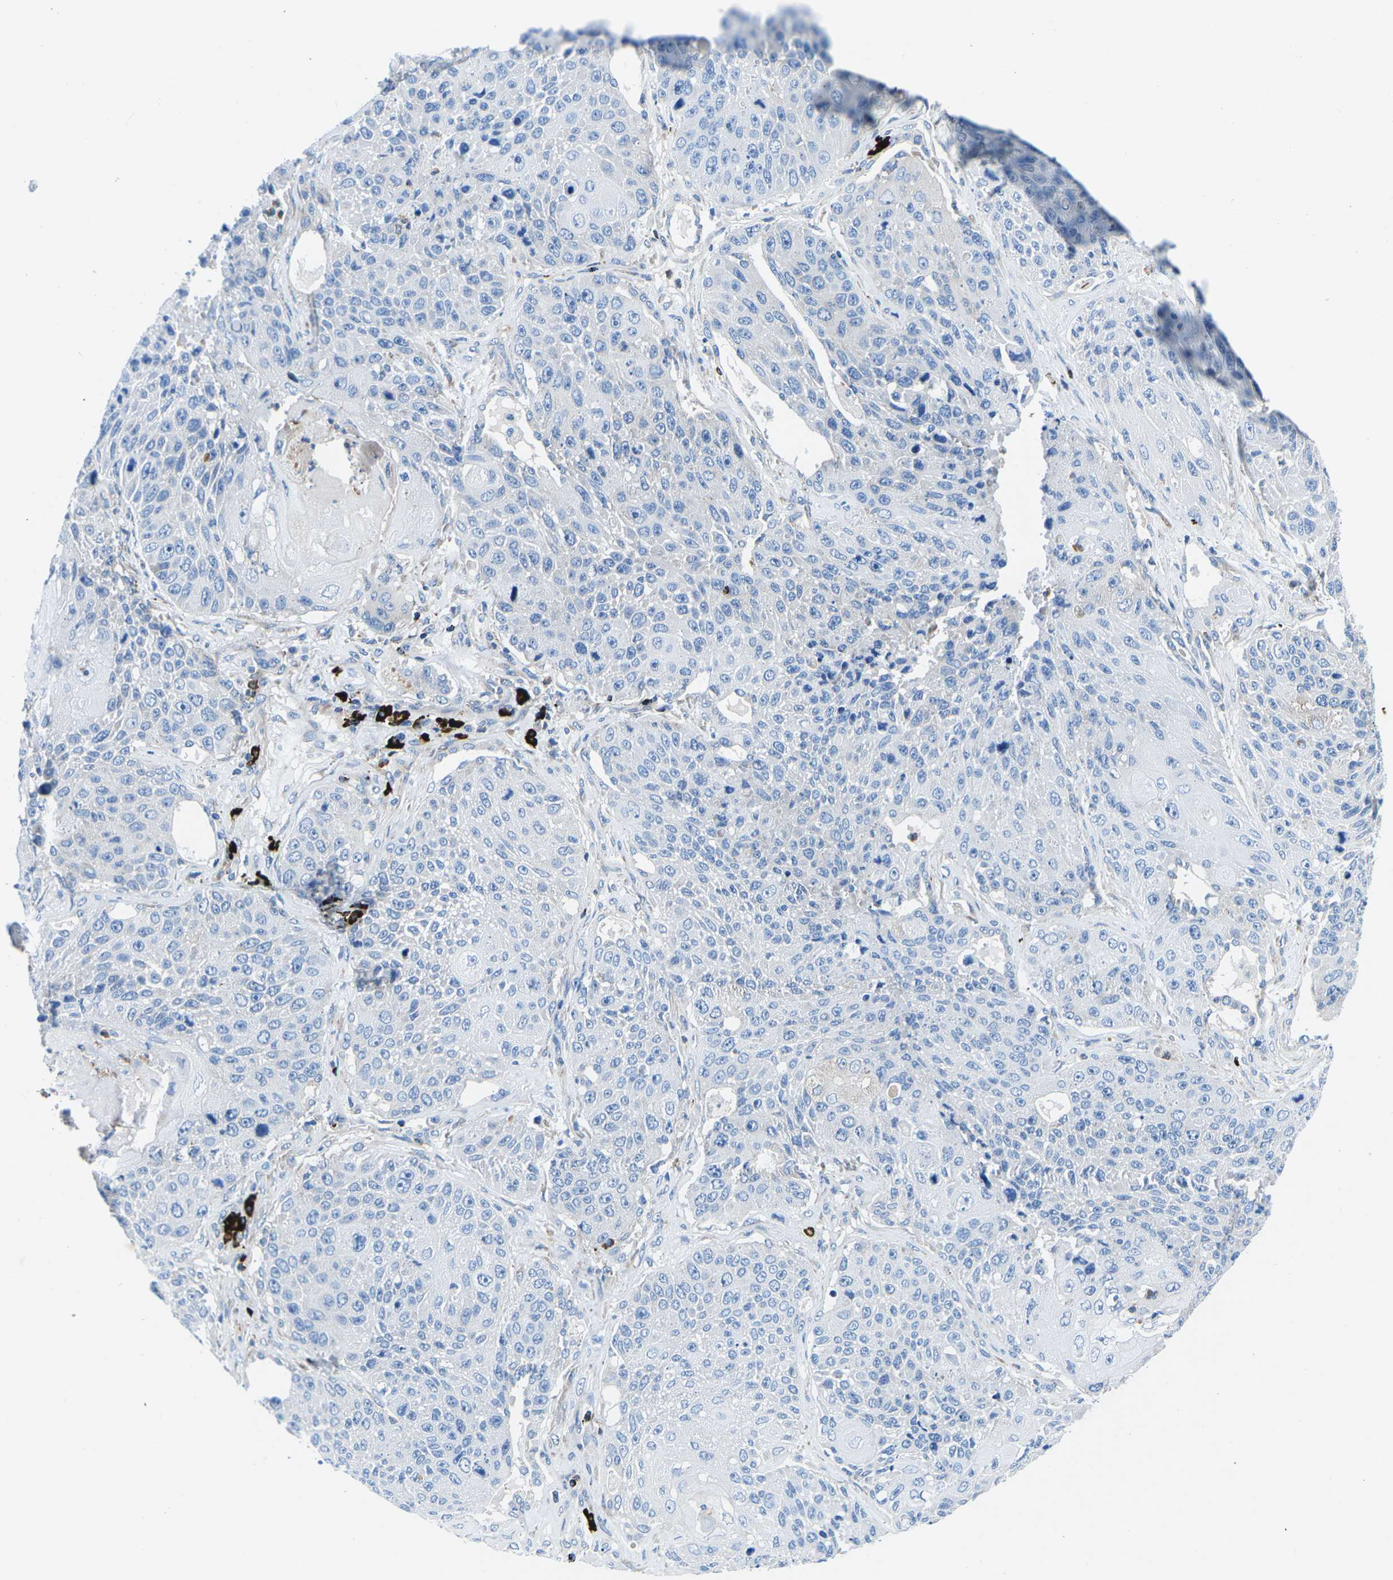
{"staining": {"intensity": "negative", "quantity": "none", "location": "none"}, "tissue": "lung cancer", "cell_type": "Tumor cells", "image_type": "cancer", "snomed": [{"axis": "morphology", "description": "Squamous cell carcinoma, NOS"}, {"axis": "topography", "description": "Lung"}], "caption": "Lung cancer (squamous cell carcinoma) was stained to show a protein in brown. There is no significant staining in tumor cells.", "gene": "MC4R", "patient": {"sex": "male", "age": 61}}